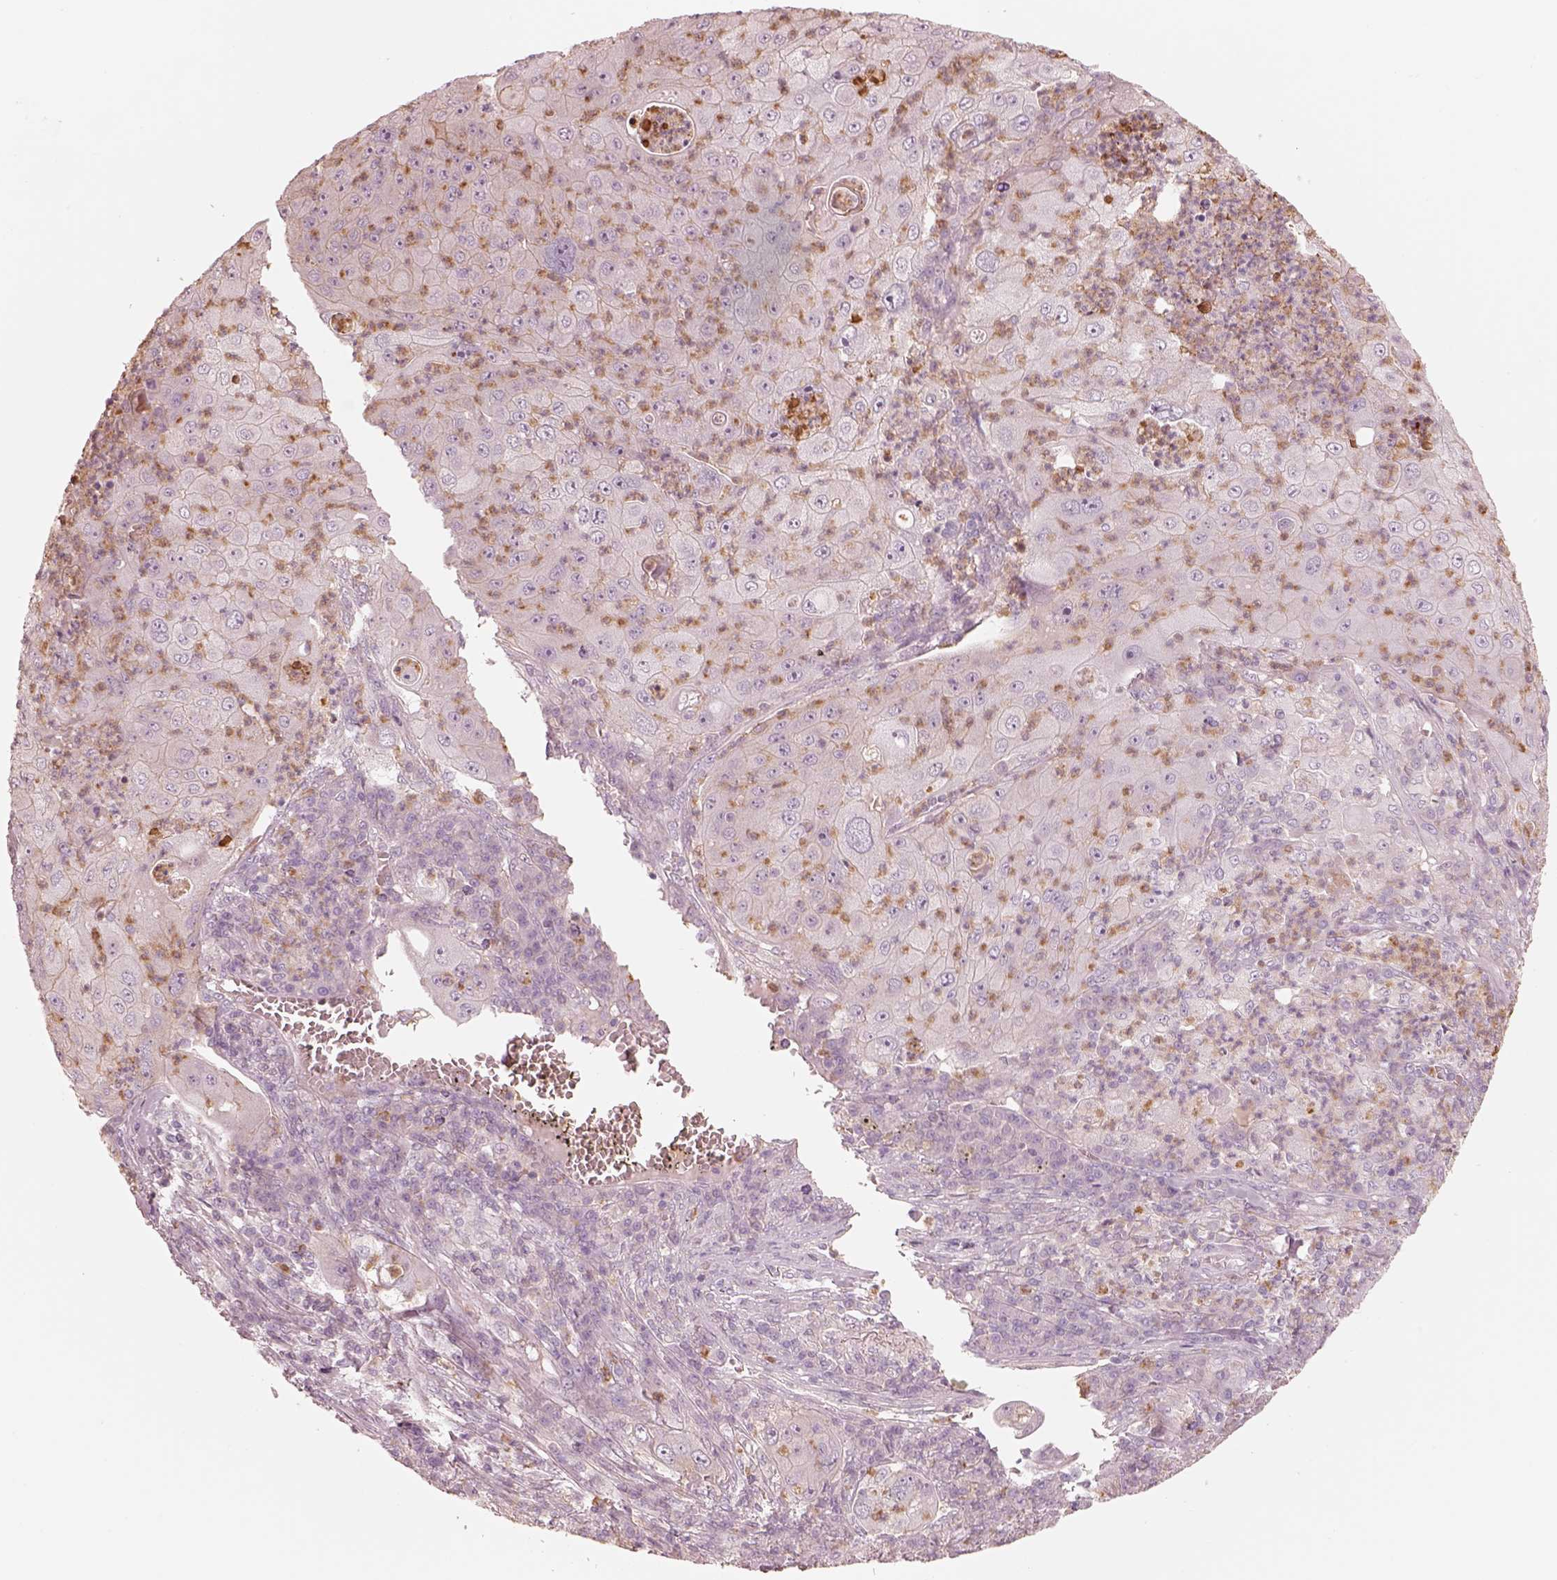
{"staining": {"intensity": "negative", "quantity": "none", "location": "none"}, "tissue": "lung cancer", "cell_type": "Tumor cells", "image_type": "cancer", "snomed": [{"axis": "morphology", "description": "Squamous cell carcinoma, NOS"}, {"axis": "topography", "description": "Lung"}], "caption": "High magnification brightfield microscopy of lung cancer (squamous cell carcinoma) stained with DAB (brown) and counterstained with hematoxylin (blue): tumor cells show no significant expression.", "gene": "GPRIN1", "patient": {"sex": "female", "age": 59}}